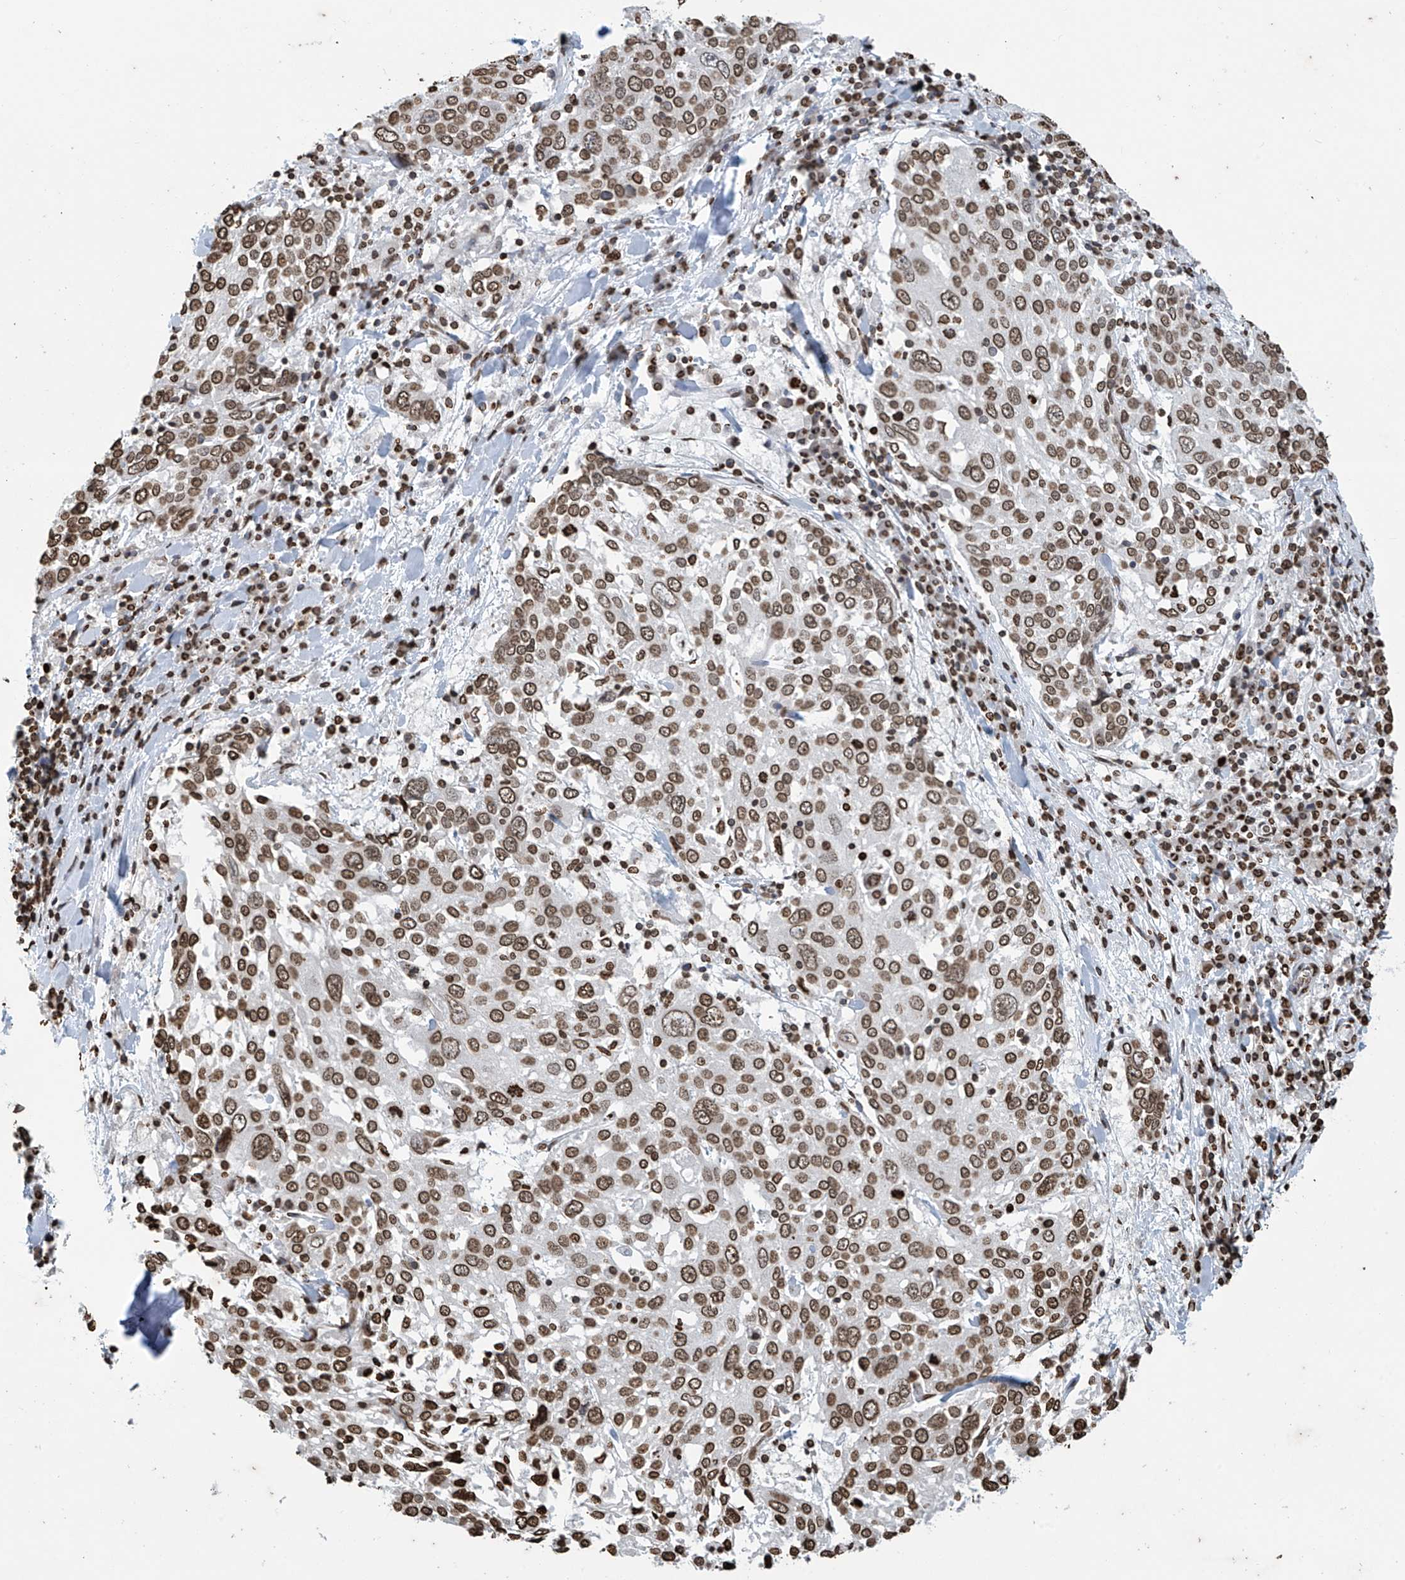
{"staining": {"intensity": "moderate", "quantity": ">75%", "location": "nuclear"}, "tissue": "lung cancer", "cell_type": "Tumor cells", "image_type": "cancer", "snomed": [{"axis": "morphology", "description": "Squamous cell carcinoma, NOS"}, {"axis": "topography", "description": "Lung"}], "caption": "Immunohistochemistry (IHC) staining of lung cancer, which shows medium levels of moderate nuclear expression in about >75% of tumor cells indicating moderate nuclear protein positivity. The staining was performed using DAB (brown) for protein detection and nuclei were counterstained in hematoxylin (blue).", "gene": "DPPA2", "patient": {"sex": "male", "age": 65}}